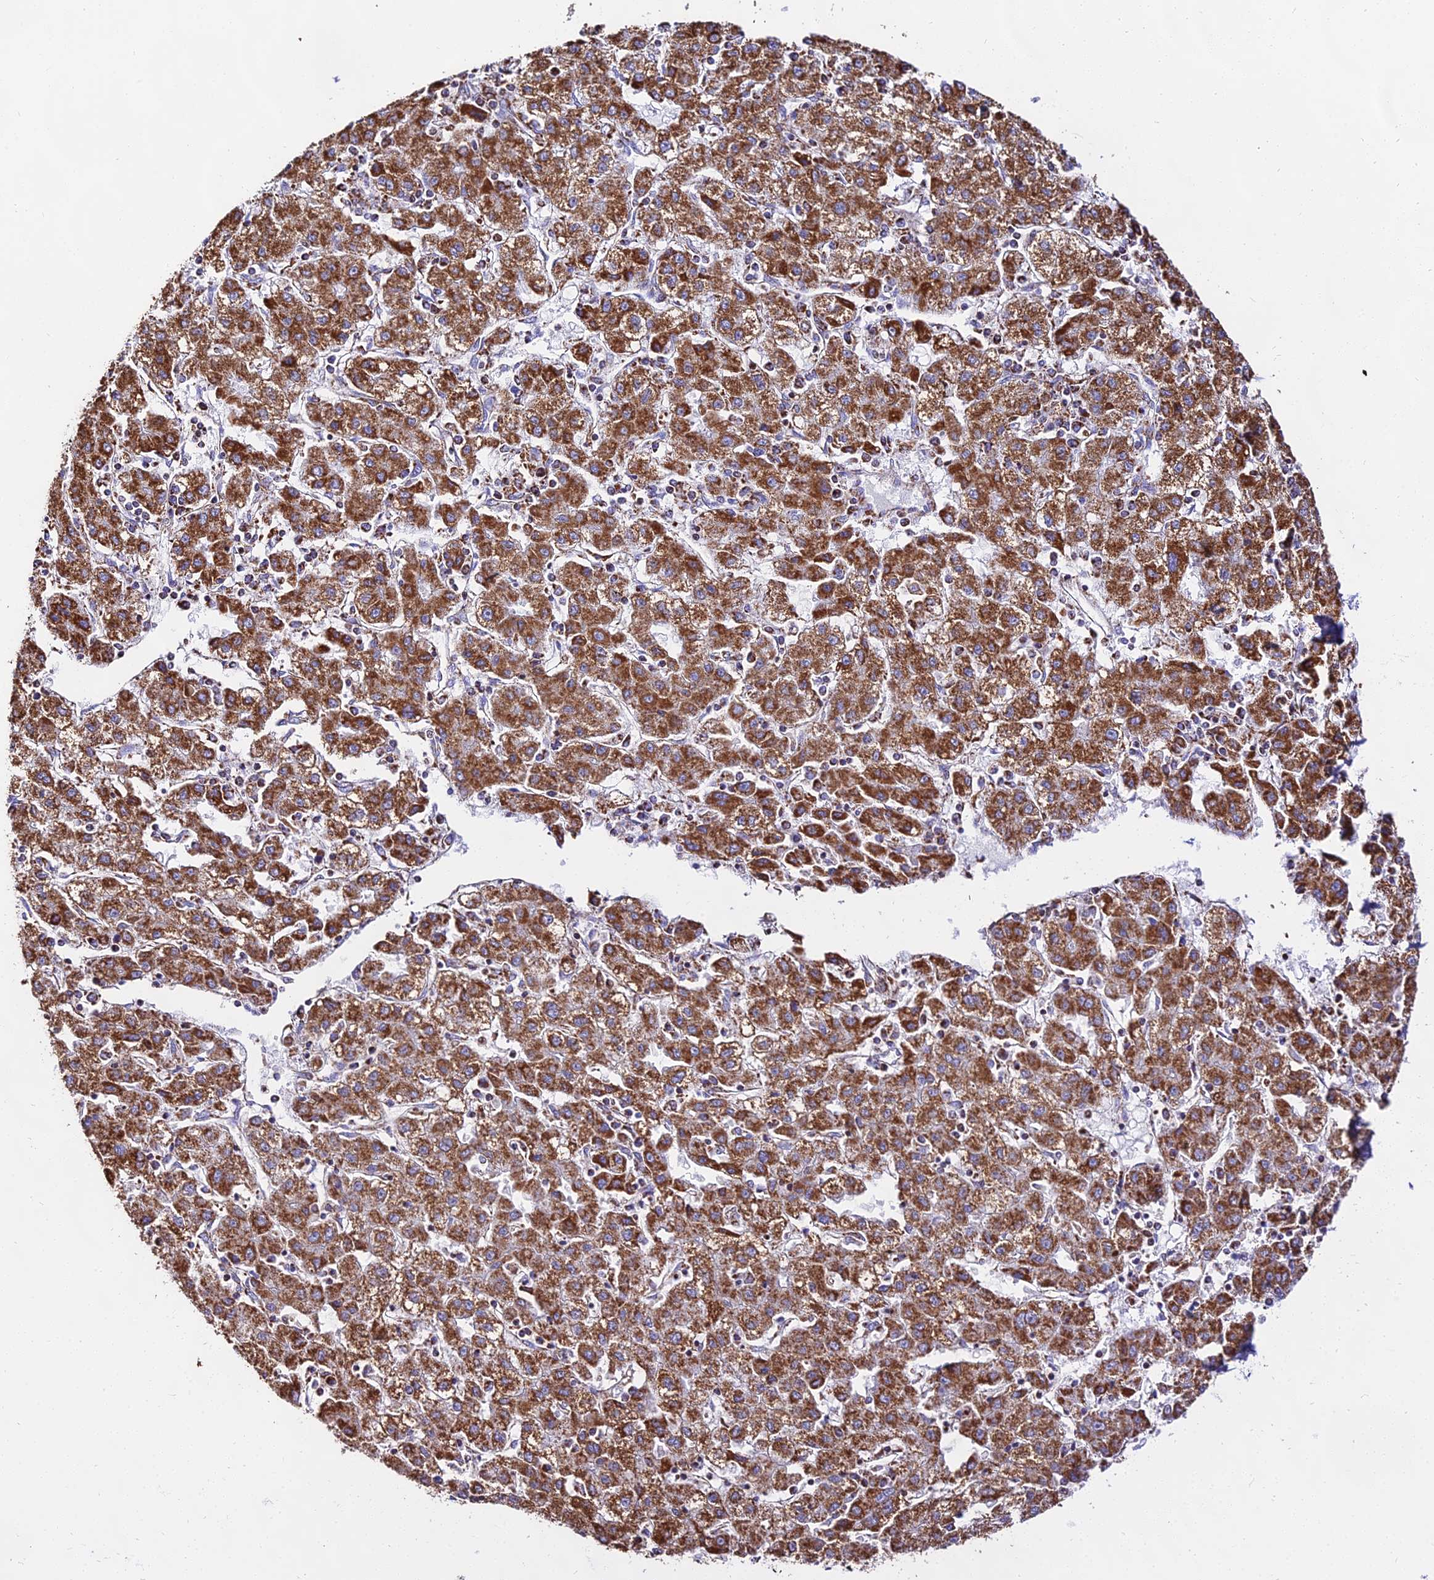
{"staining": {"intensity": "strong", "quantity": ">75%", "location": "cytoplasmic/membranous"}, "tissue": "liver cancer", "cell_type": "Tumor cells", "image_type": "cancer", "snomed": [{"axis": "morphology", "description": "Carcinoma, Hepatocellular, NOS"}, {"axis": "topography", "description": "Liver"}], "caption": "Brown immunohistochemical staining in liver cancer exhibits strong cytoplasmic/membranous expression in about >75% of tumor cells.", "gene": "ATP5PD", "patient": {"sex": "male", "age": 72}}